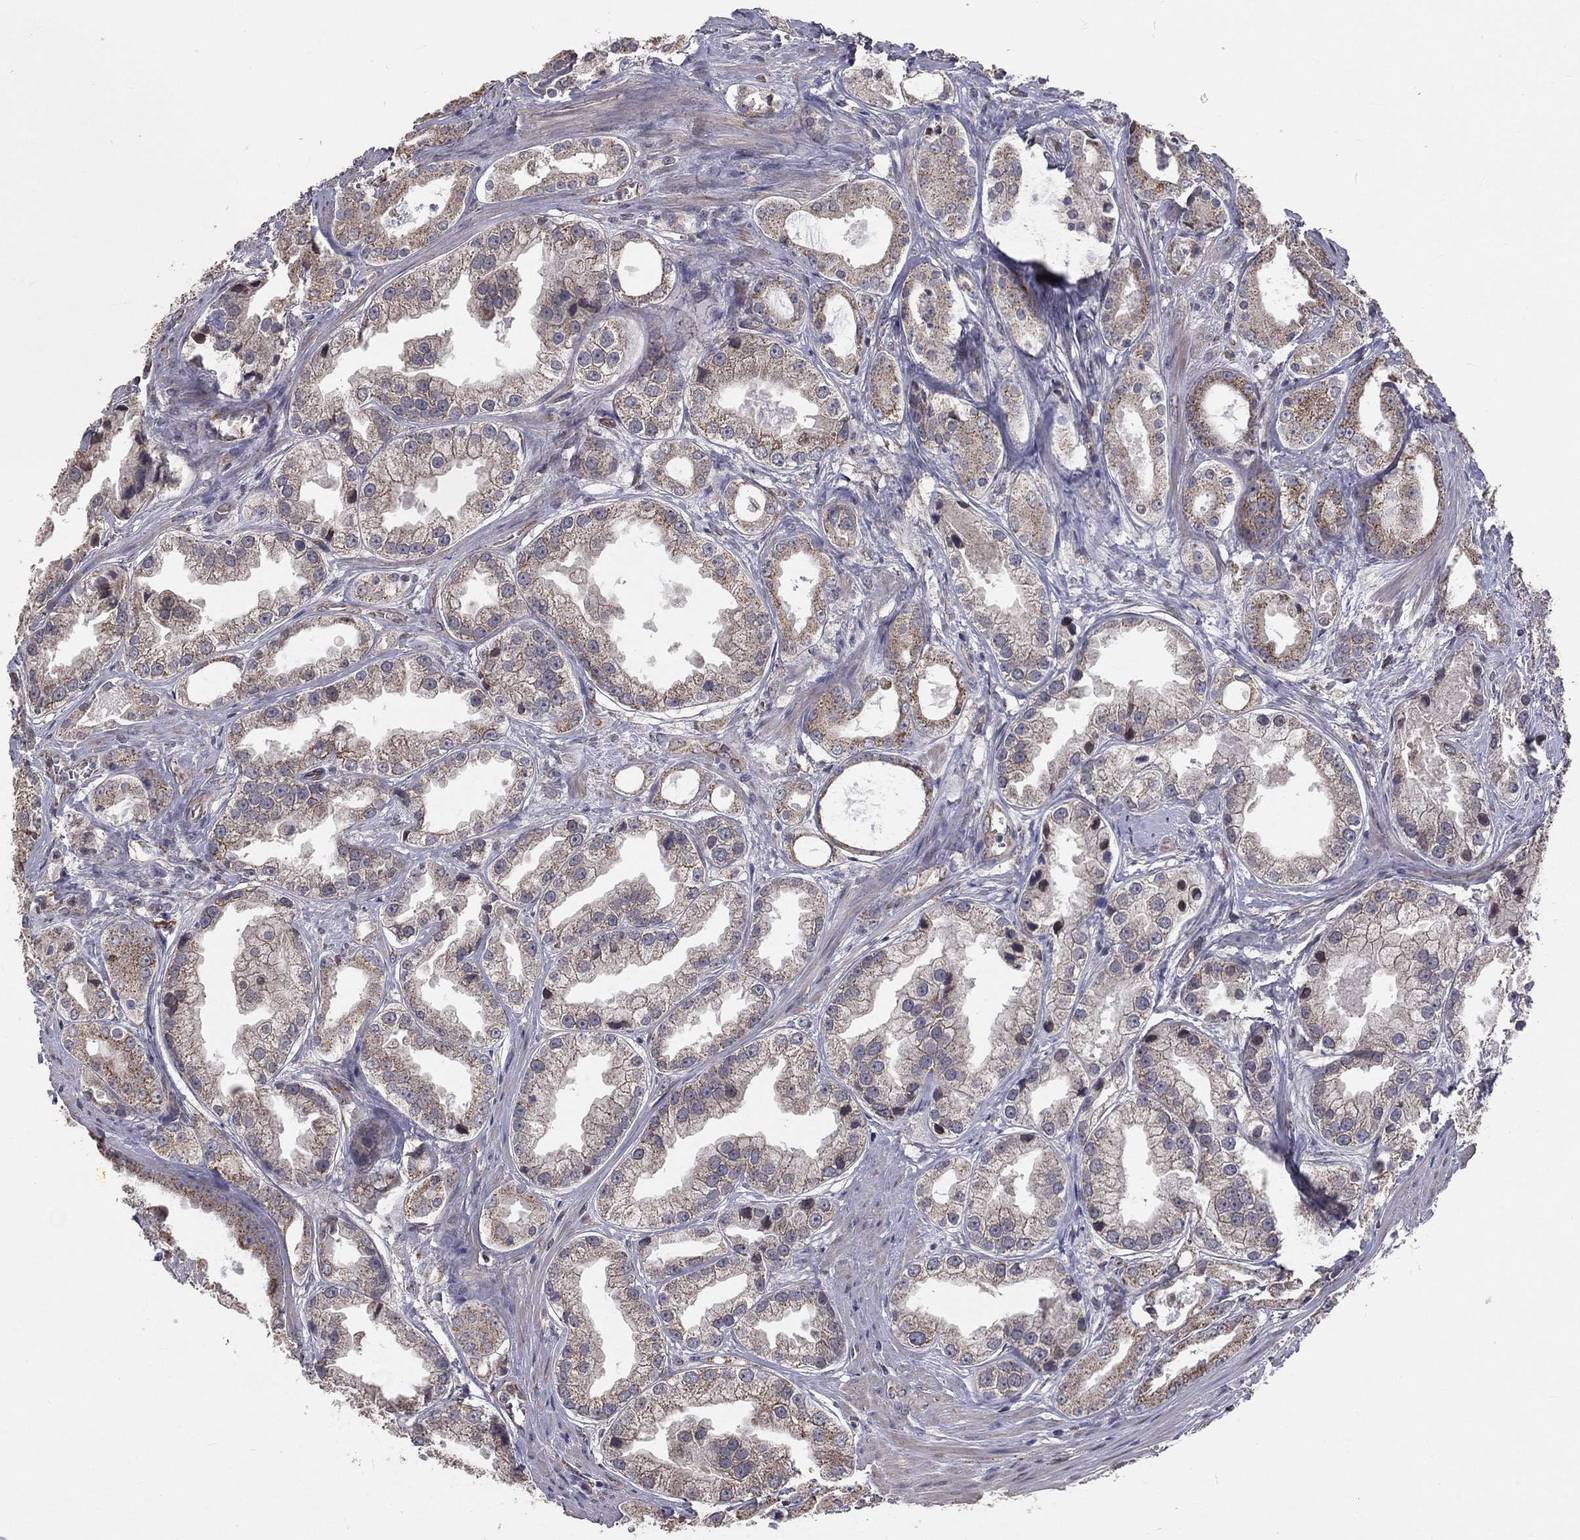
{"staining": {"intensity": "negative", "quantity": "none", "location": "none"}, "tissue": "prostate cancer", "cell_type": "Tumor cells", "image_type": "cancer", "snomed": [{"axis": "morphology", "description": "Adenocarcinoma, NOS"}, {"axis": "topography", "description": "Prostate"}], "caption": "Tumor cells are negative for brown protein staining in prostate adenocarcinoma.", "gene": "MRPL46", "patient": {"sex": "male", "age": 61}}